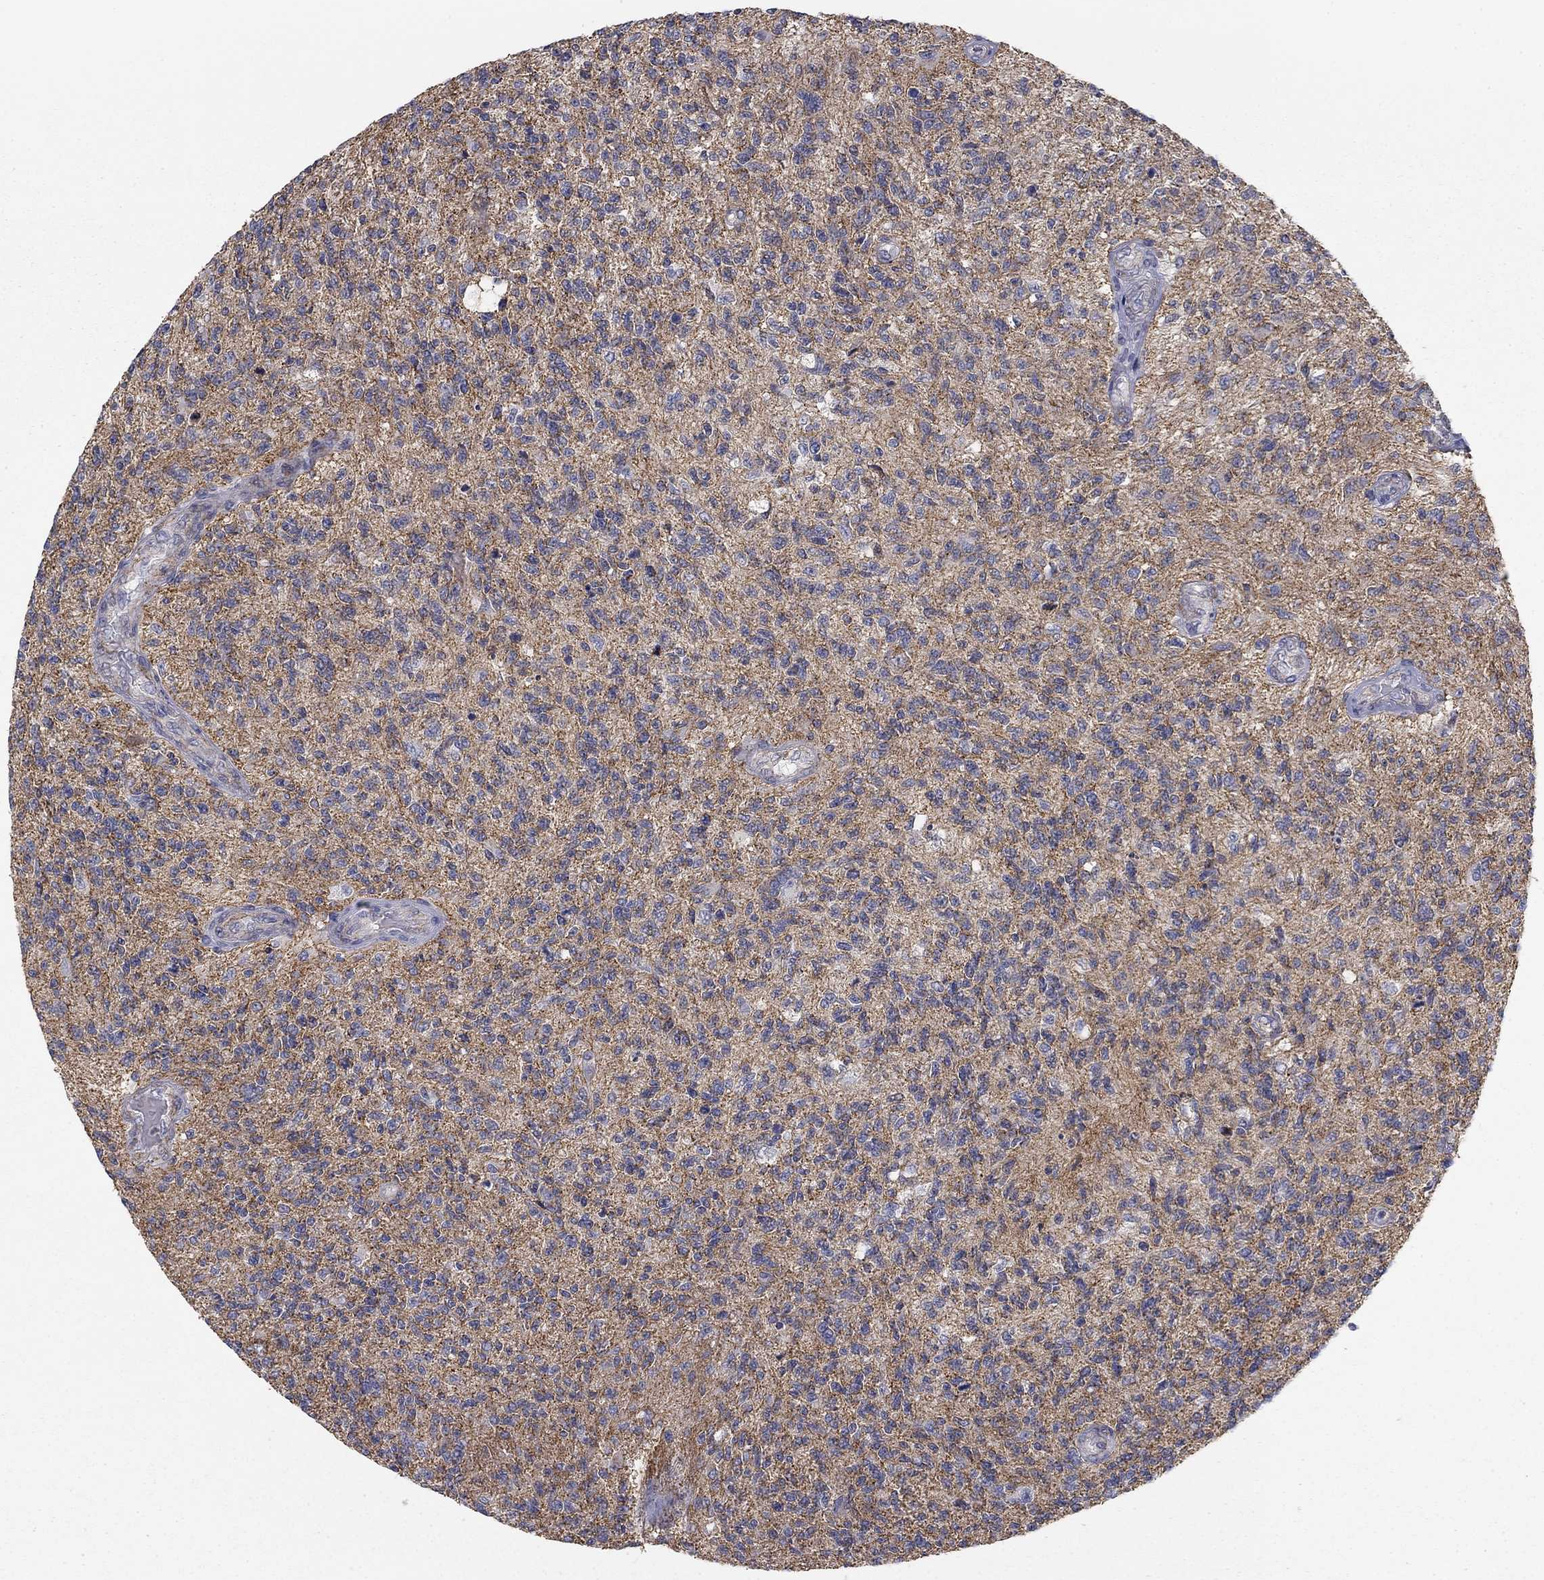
{"staining": {"intensity": "negative", "quantity": "none", "location": "none"}, "tissue": "glioma", "cell_type": "Tumor cells", "image_type": "cancer", "snomed": [{"axis": "morphology", "description": "Glioma, malignant, High grade"}, {"axis": "topography", "description": "Brain"}], "caption": "Immunohistochemical staining of human malignant high-grade glioma reveals no significant positivity in tumor cells.", "gene": "SEPTIN3", "patient": {"sex": "male", "age": 56}}